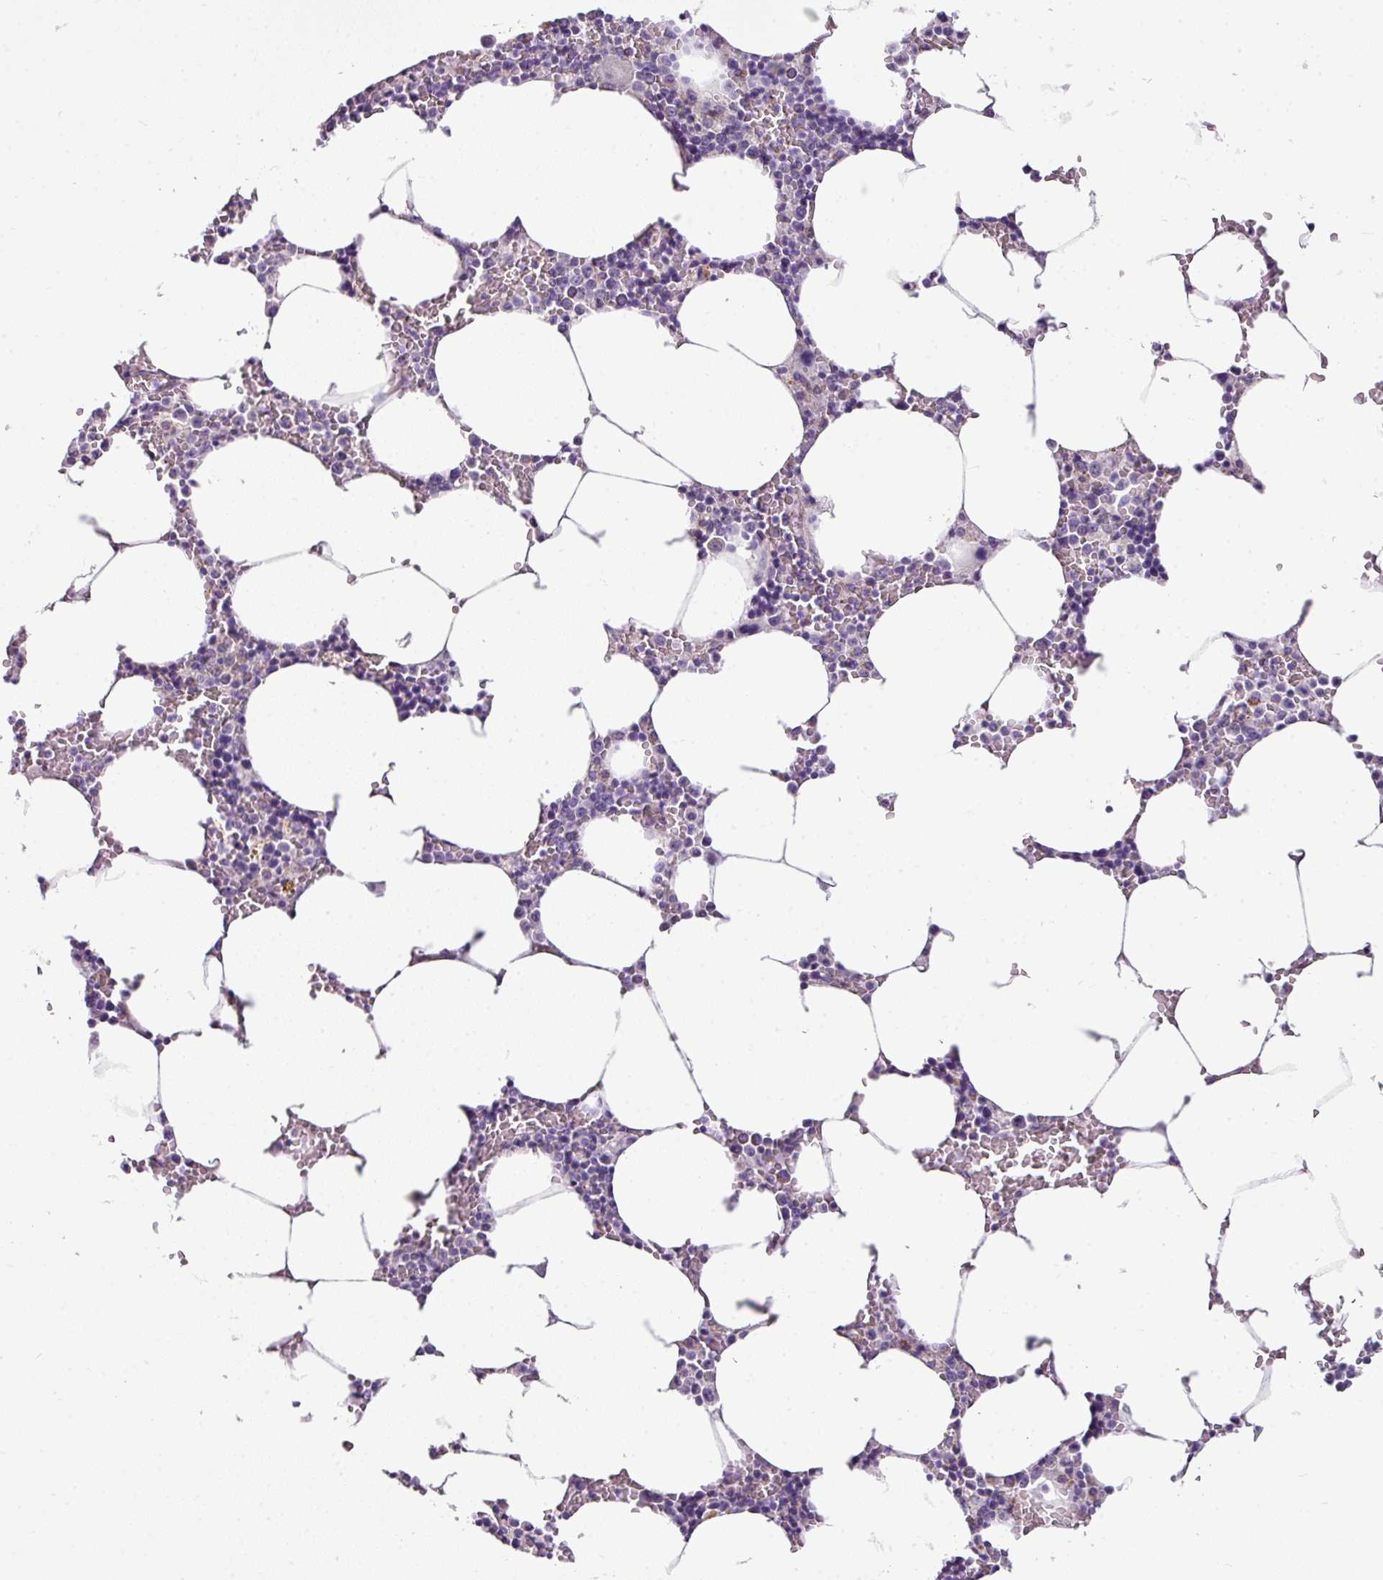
{"staining": {"intensity": "negative", "quantity": "none", "location": "none"}, "tissue": "bone marrow", "cell_type": "Hematopoietic cells", "image_type": "normal", "snomed": [{"axis": "morphology", "description": "Normal tissue, NOS"}, {"axis": "topography", "description": "Bone marrow"}], "caption": "A high-resolution micrograph shows immunohistochemistry (IHC) staining of normal bone marrow, which exhibits no significant staining in hematopoietic cells.", "gene": "TMEM178B", "patient": {"sex": "male", "age": 70}}